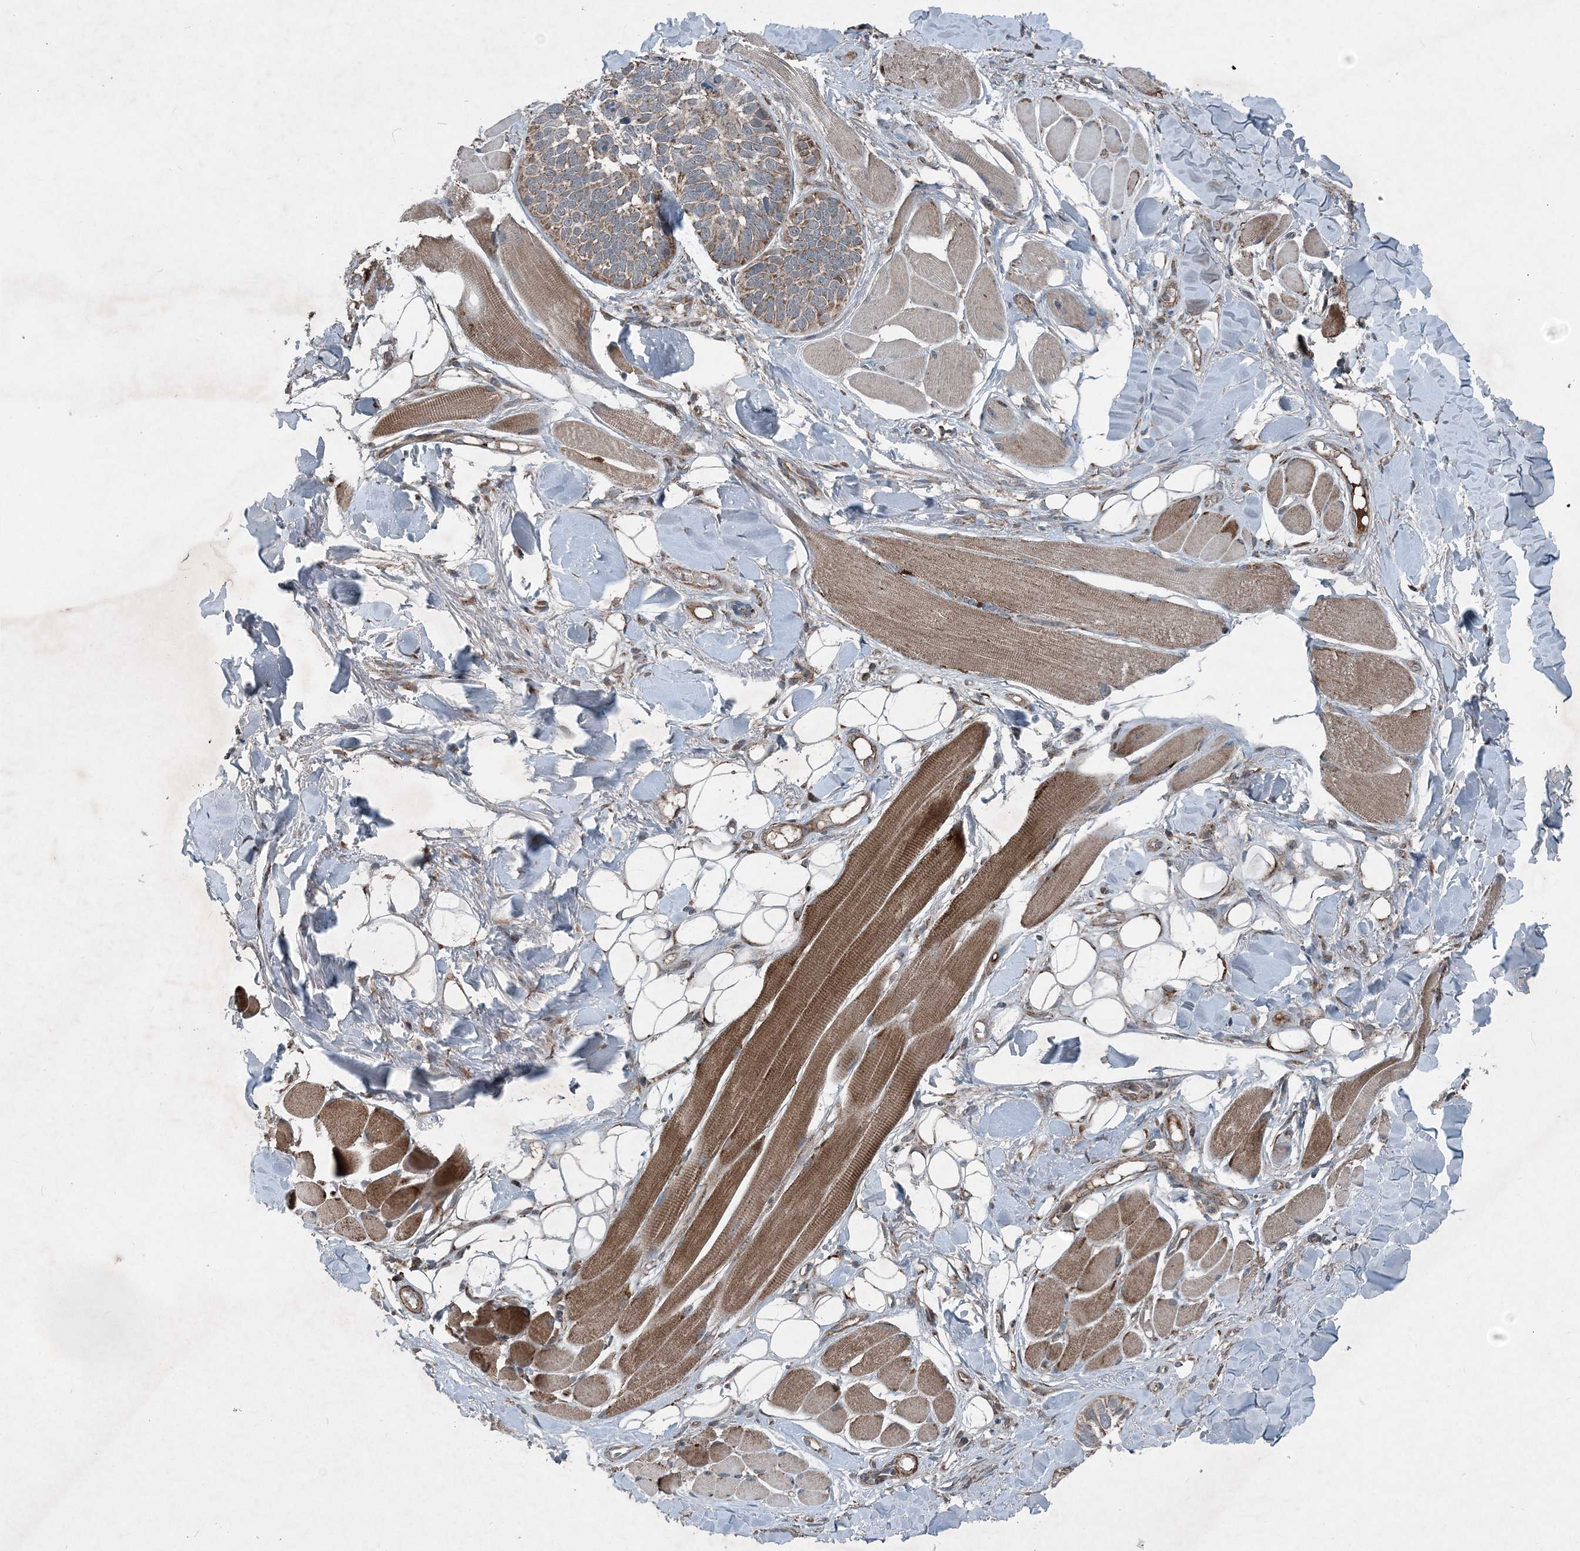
{"staining": {"intensity": "weak", "quantity": ">75%", "location": "cytoplasmic/membranous"}, "tissue": "skin cancer", "cell_type": "Tumor cells", "image_type": "cancer", "snomed": [{"axis": "morphology", "description": "Basal cell carcinoma"}, {"axis": "topography", "description": "Skin"}], "caption": "High-magnification brightfield microscopy of skin basal cell carcinoma stained with DAB (brown) and counterstained with hematoxylin (blue). tumor cells exhibit weak cytoplasmic/membranous positivity is present in approximately>75% of cells.", "gene": "NDUFA2", "patient": {"sex": "male", "age": 62}}